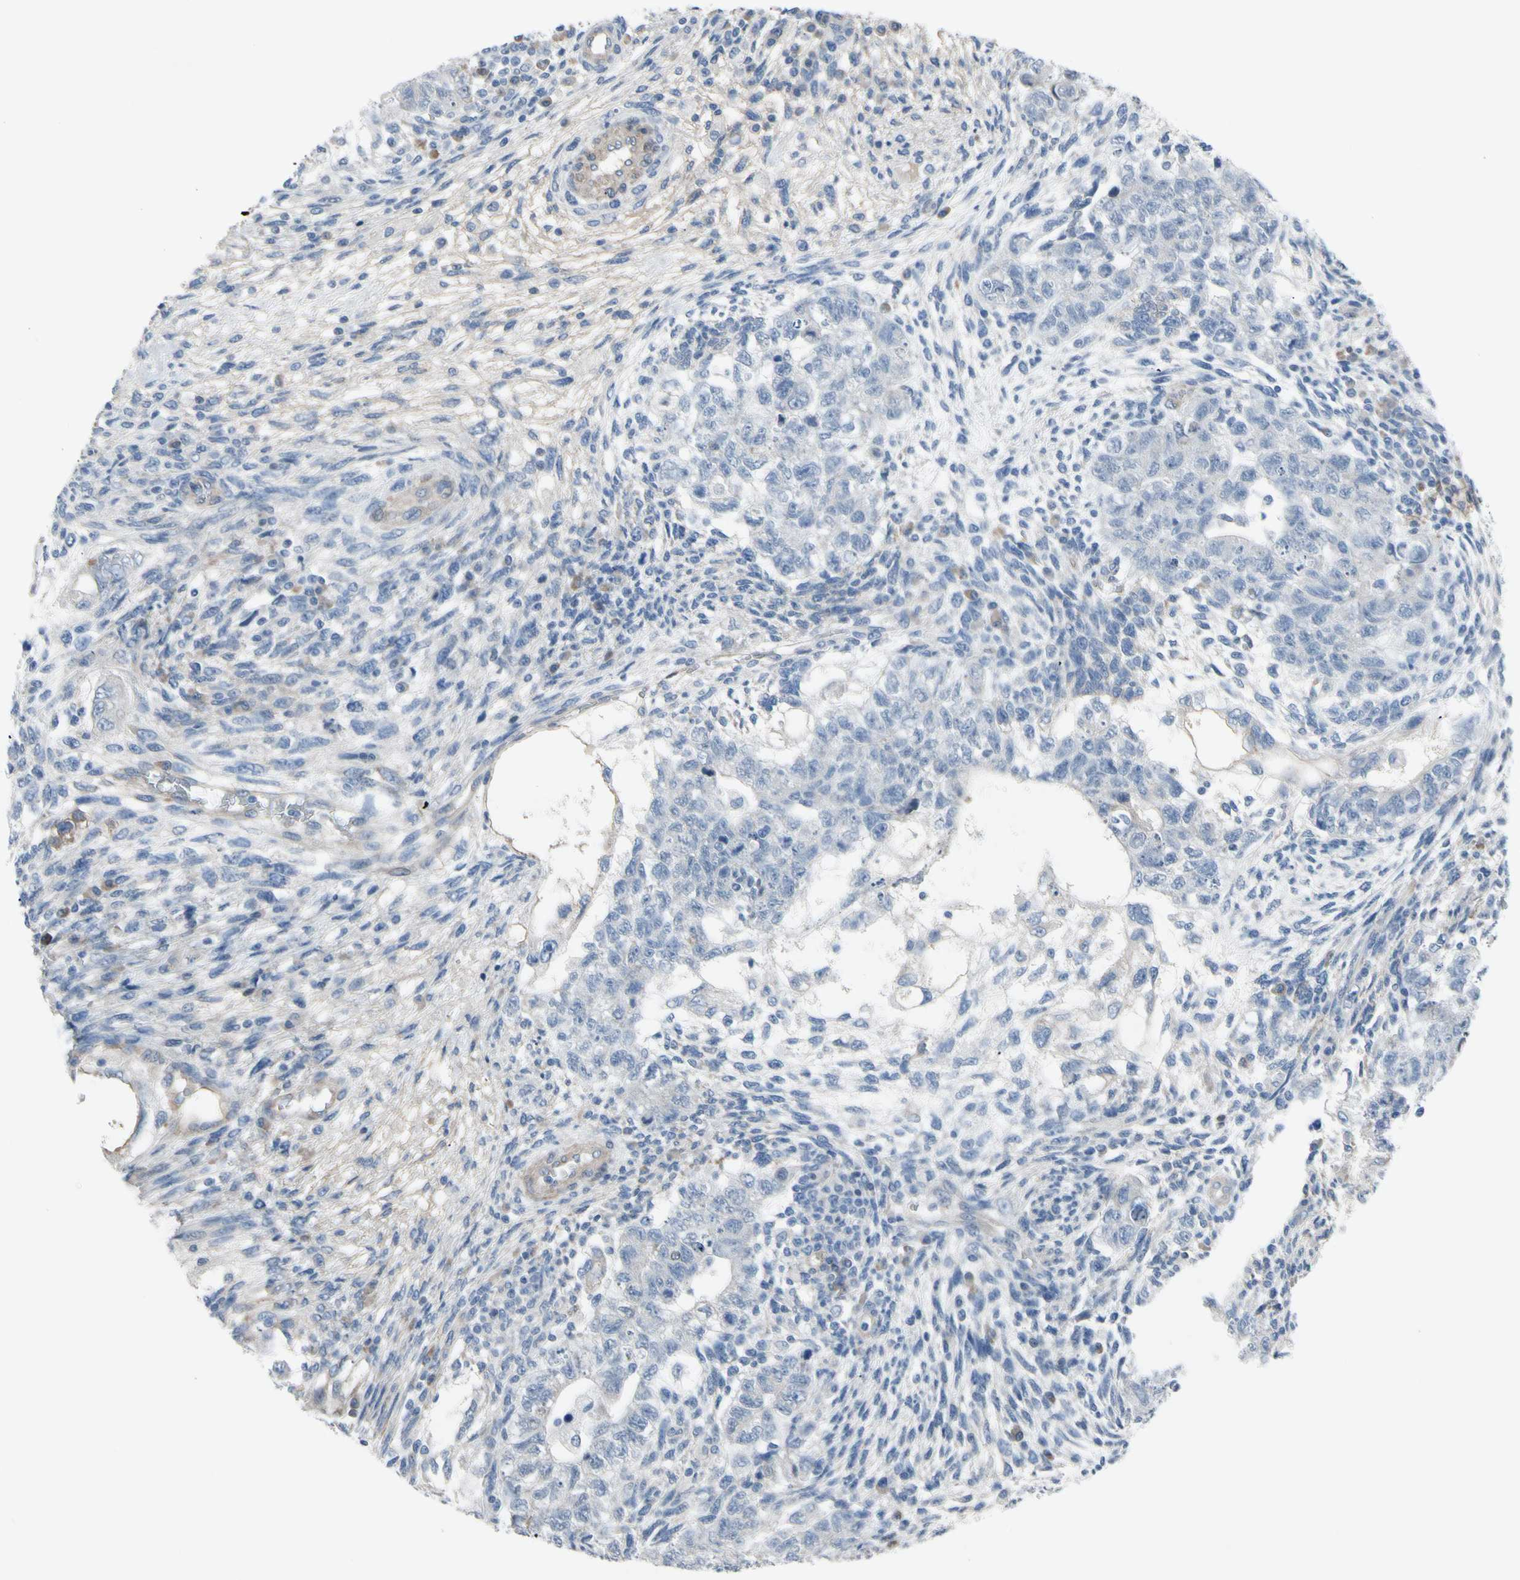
{"staining": {"intensity": "negative", "quantity": "none", "location": "none"}, "tissue": "testis cancer", "cell_type": "Tumor cells", "image_type": "cancer", "snomed": [{"axis": "morphology", "description": "Normal tissue, NOS"}, {"axis": "morphology", "description": "Carcinoma, Embryonal, NOS"}, {"axis": "topography", "description": "Testis"}], "caption": "An image of testis cancer (embryonal carcinoma) stained for a protein reveals no brown staining in tumor cells. (Stains: DAB (3,3'-diaminobenzidine) immunohistochemistry with hematoxylin counter stain, Microscopy: brightfield microscopy at high magnification).", "gene": "MAP2", "patient": {"sex": "male", "age": 36}}